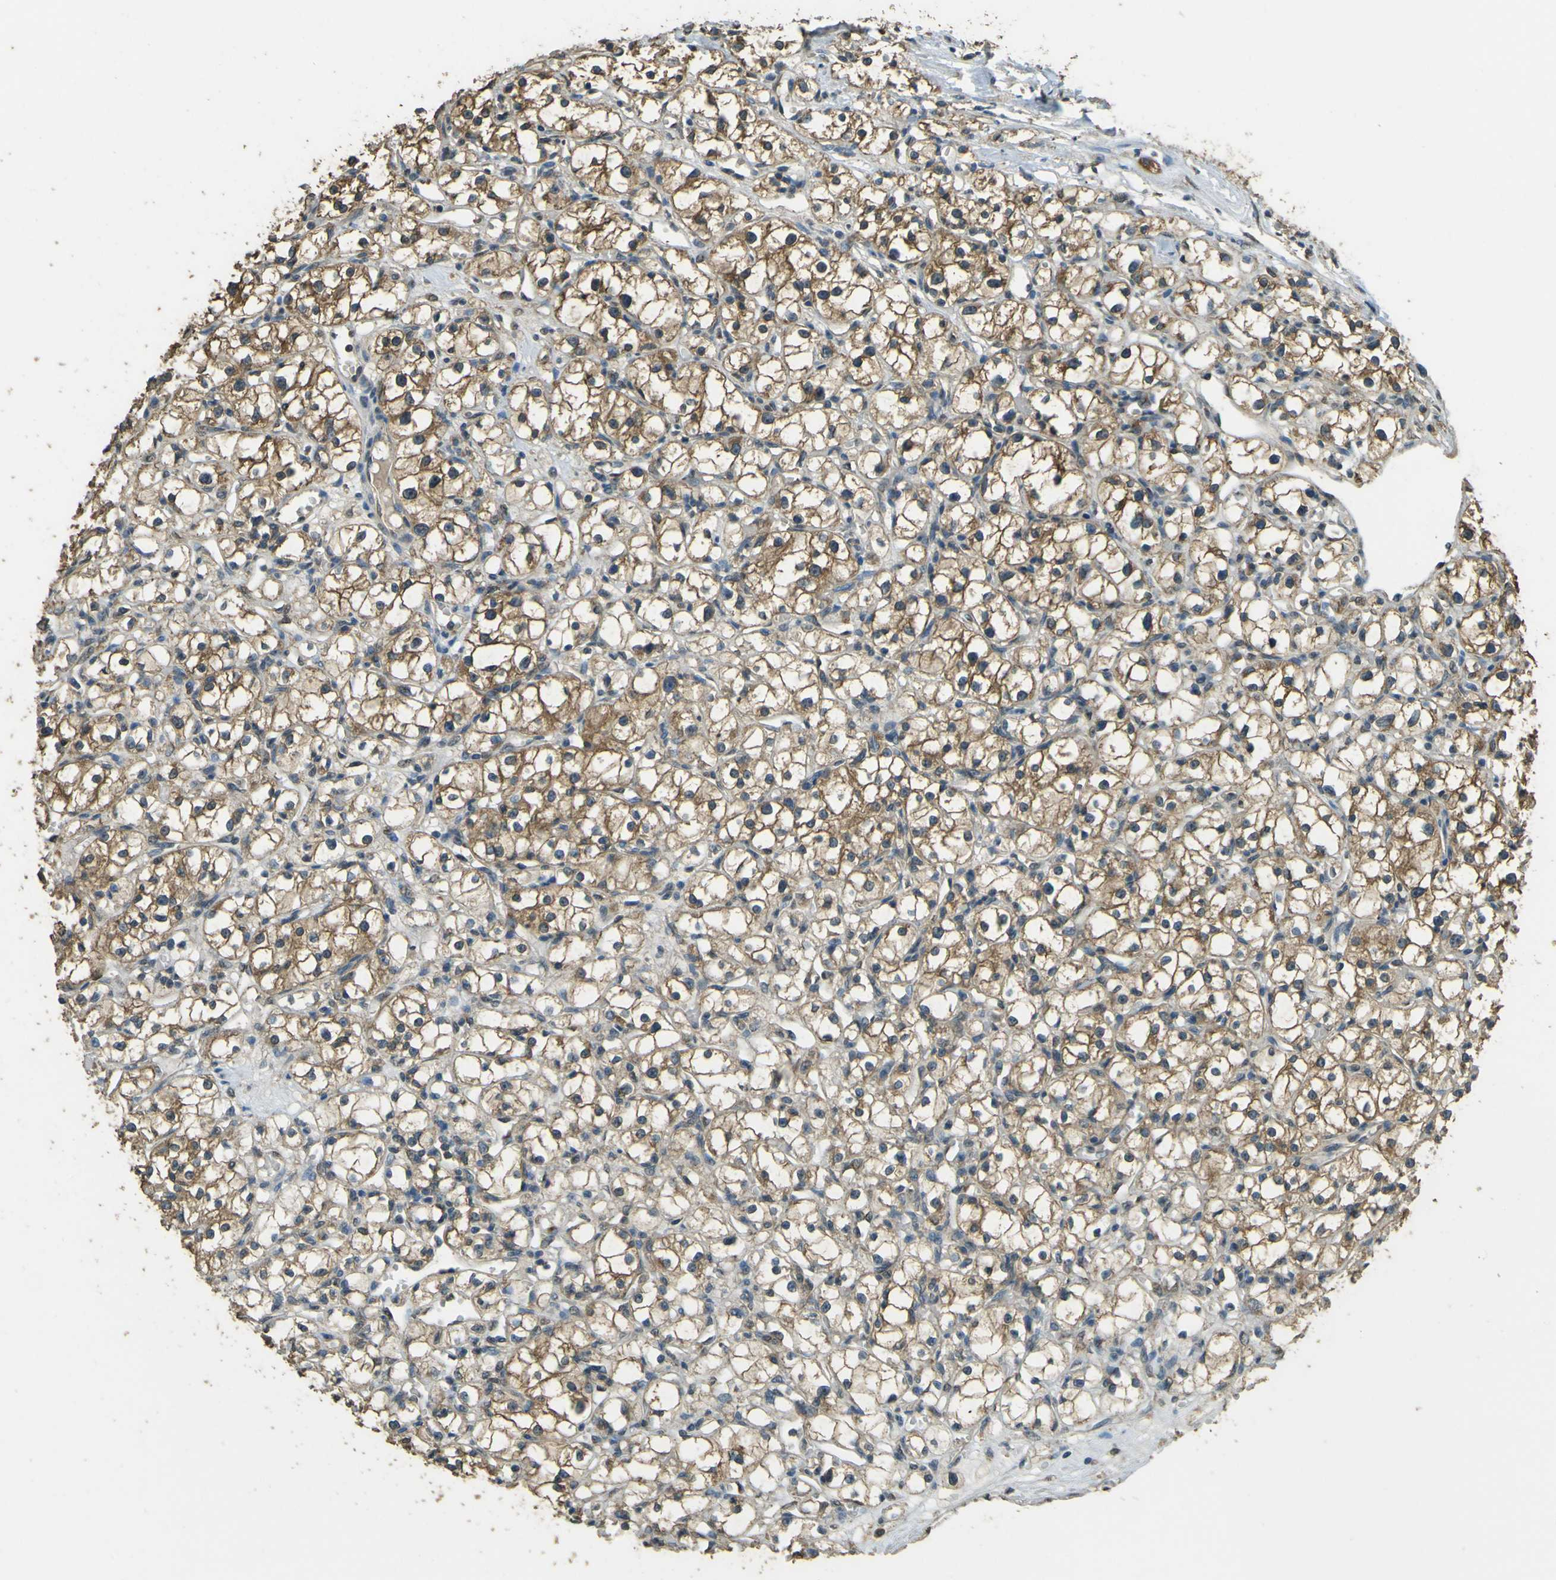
{"staining": {"intensity": "moderate", "quantity": ">75%", "location": "cytoplasmic/membranous"}, "tissue": "renal cancer", "cell_type": "Tumor cells", "image_type": "cancer", "snomed": [{"axis": "morphology", "description": "Adenocarcinoma, NOS"}, {"axis": "topography", "description": "Kidney"}], "caption": "Adenocarcinoma (renal) was stained to show a protein in brown. There is medium levels of moderate cytoplasmic/membranous staining in approximately >75% of tumor cells. Nuclei are stained in blue.", "gene": "GOLGA1", "patient": {"sex": "male", "age": 56}}